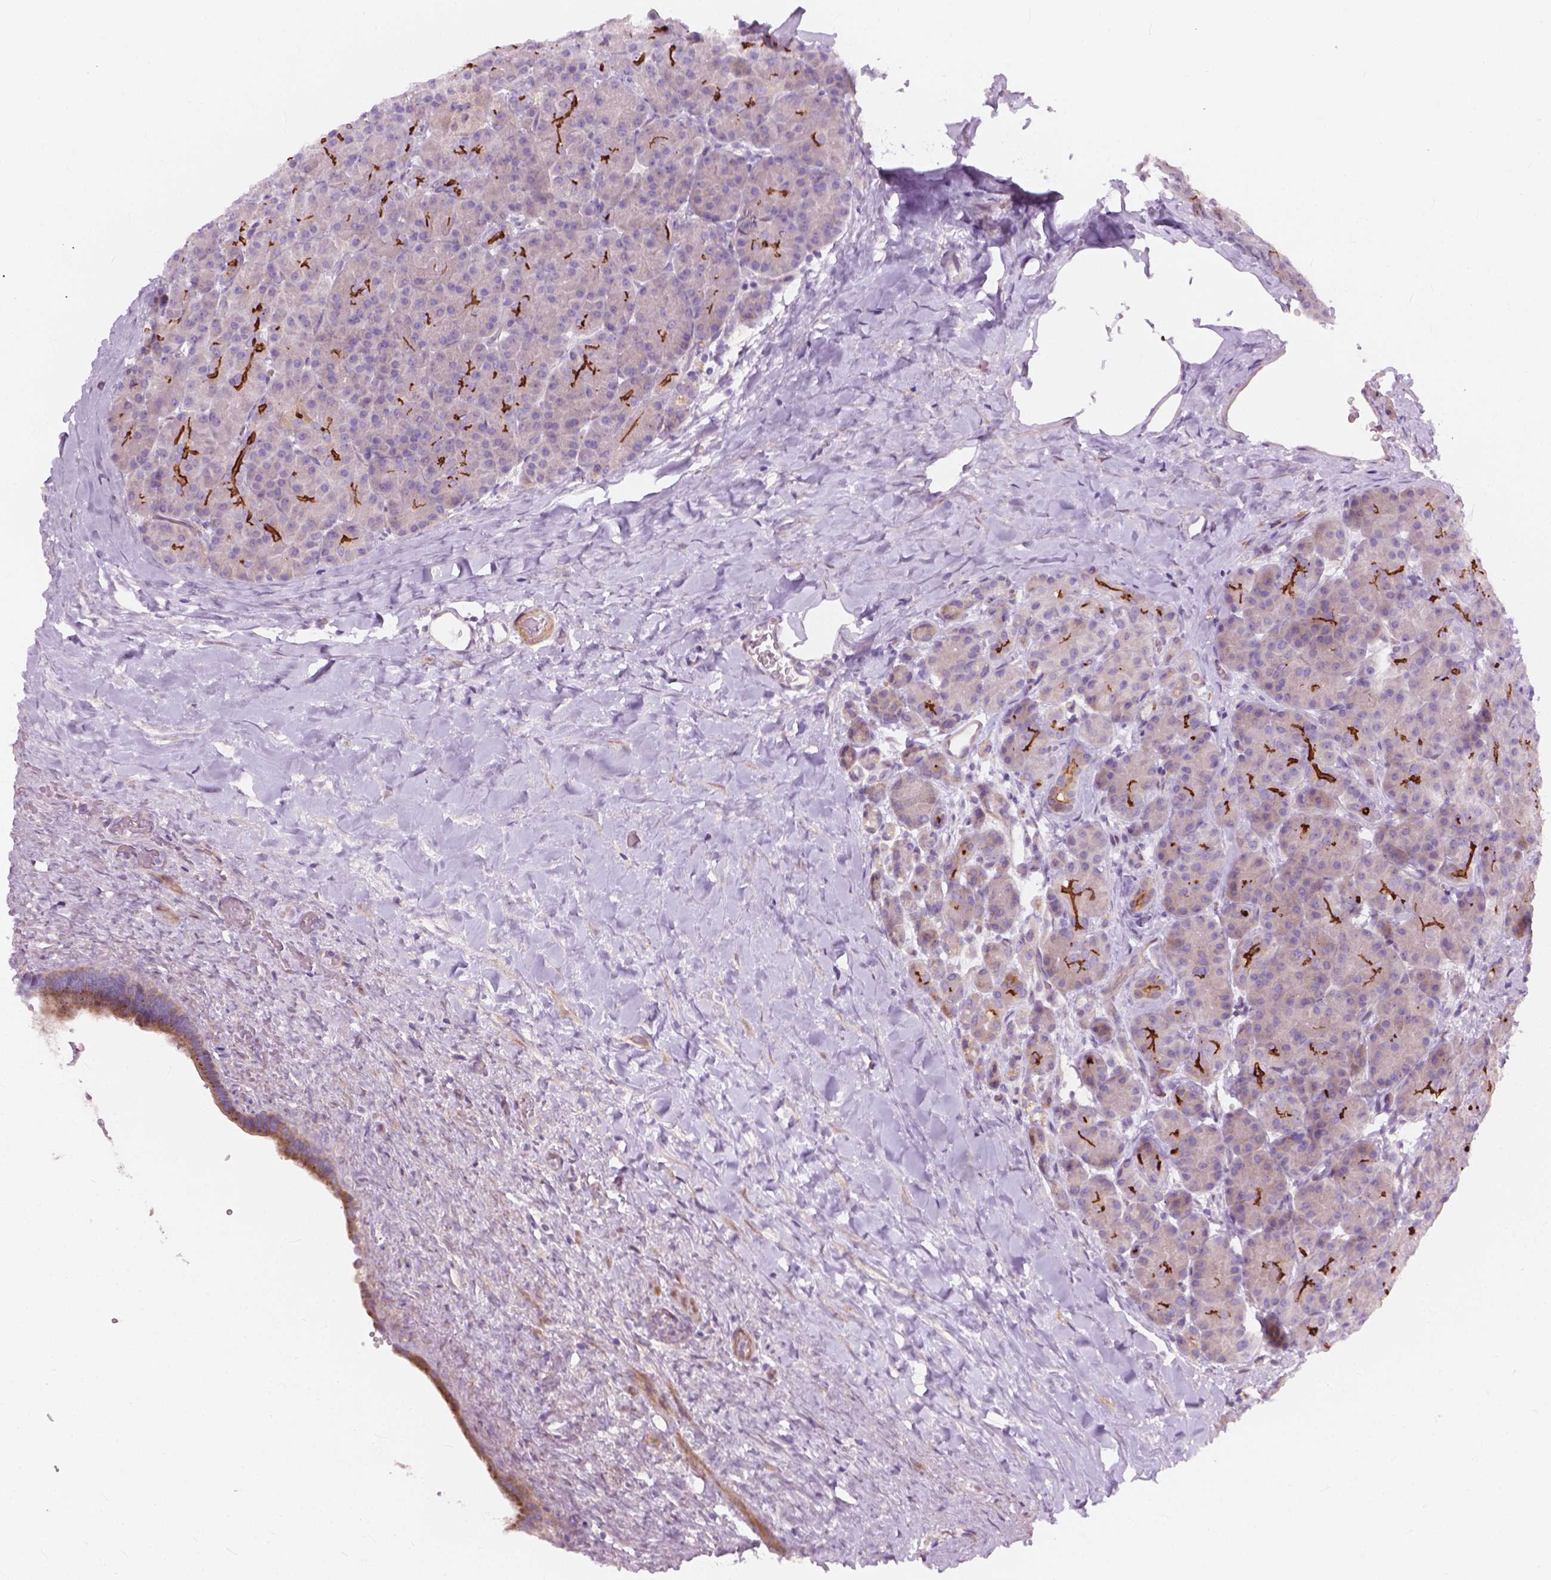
{"staining": {"intensity": "strong", "quantity": "<25%", "location": "cytoplasmic/membranous"}, "tissue": "pancreas", "cell_type": "Exocrine glandular cells", "image_type": "normal", "snomed": [{"axis": "morphology", "description": "Normal tissue, NOS"}, {"axis": "topography", "description": "Pancreas"}], "caption": "This photomicrograph reveals IHC staining of normal human pancreas, with medium strong cytoplasmic/membranous positivity in approximately <25% of exocrine glandular cells.", "gene": "MORN1", "patient": {"sex": "male", "age": 57}}